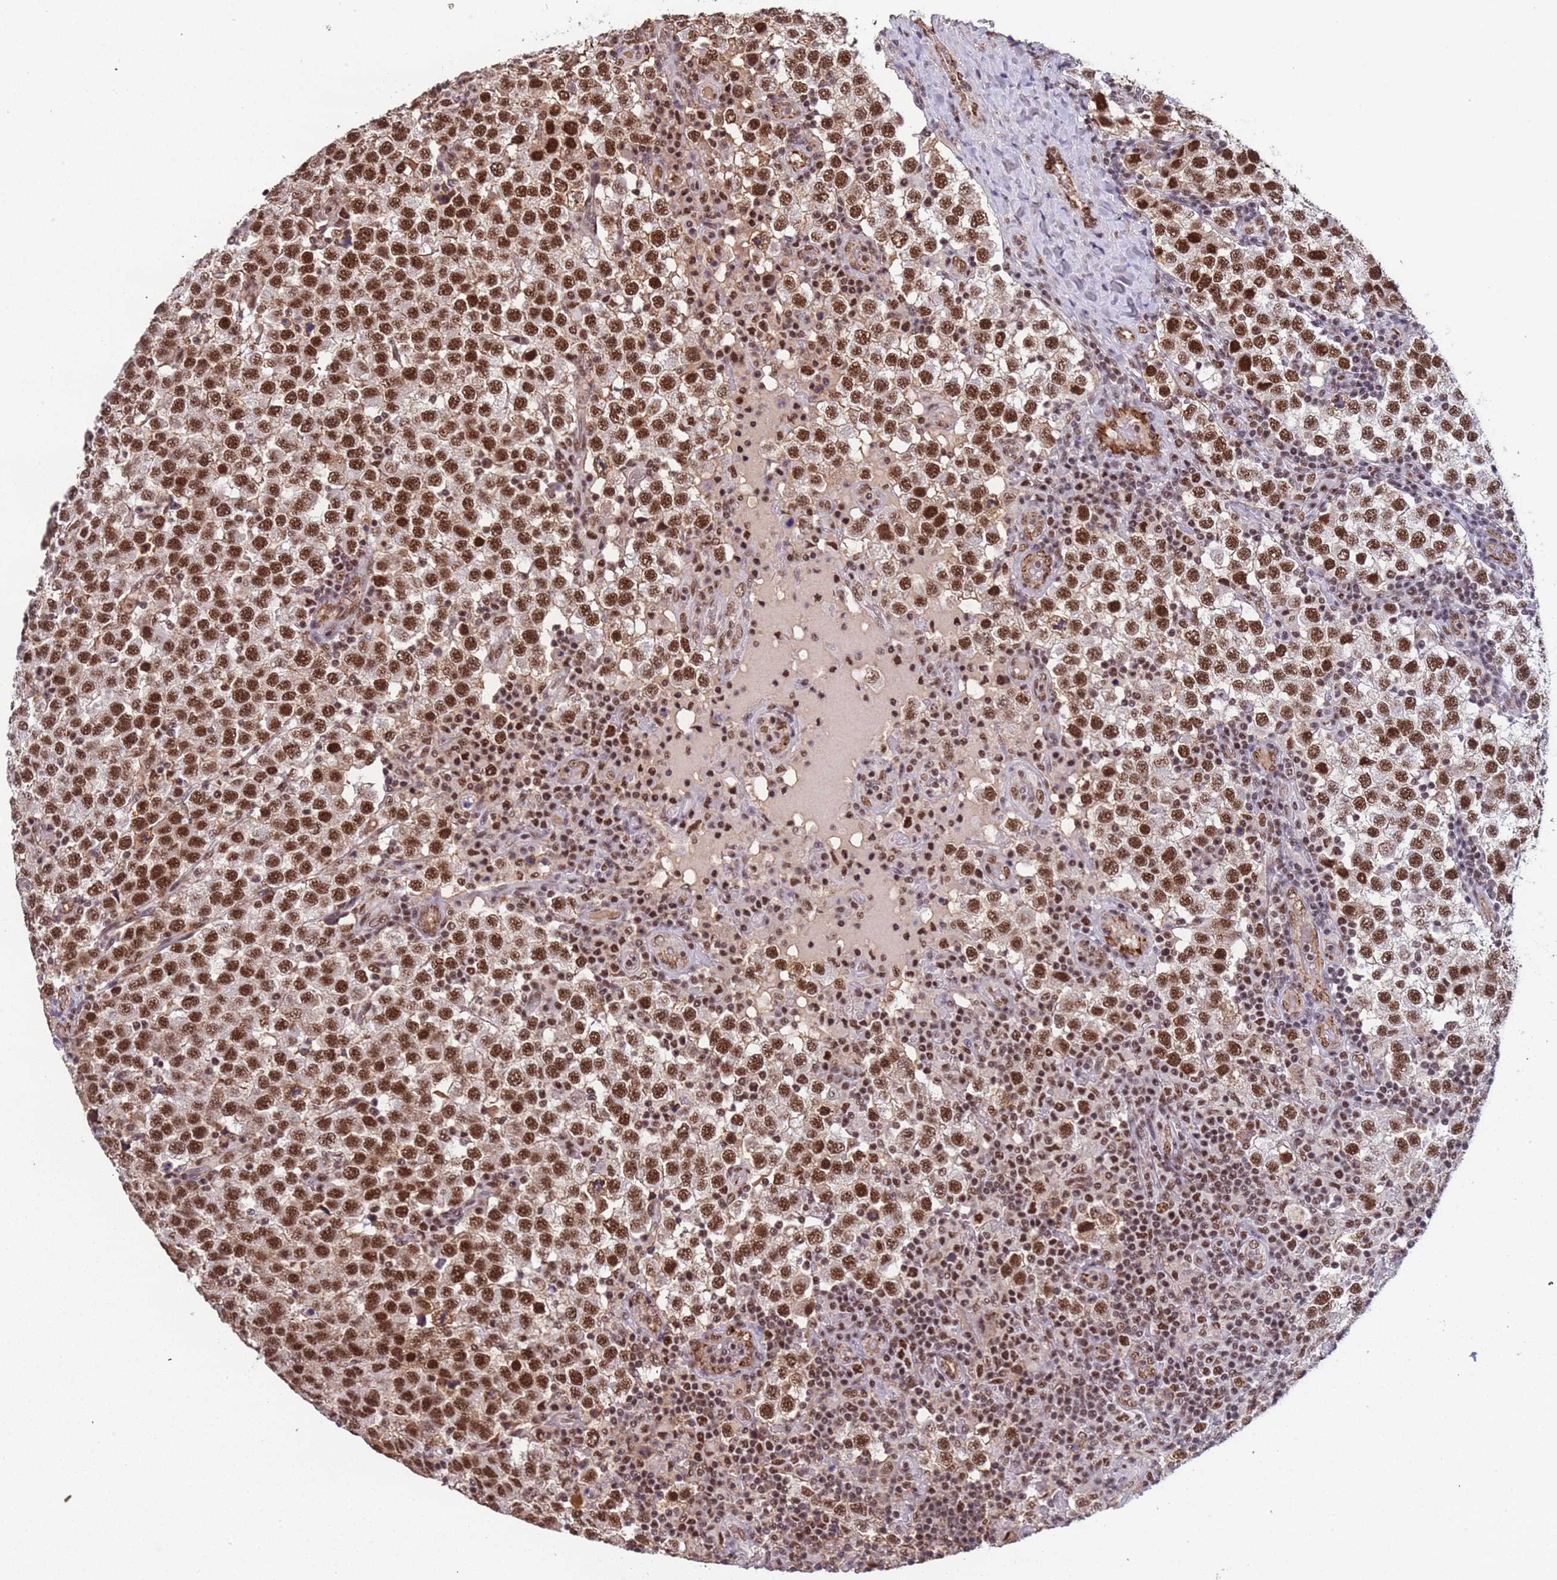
{"staining": {"intensity": "strong", "quantity": ">75%", "location": "nuclear"}, "tissue": "testis cancer", "cell_type": "Tumor cells", "image_type": "cancer", "snomed": [{"axis": "morphology", "description": "Seminoma, NOS"}, {"axis": "topography", "description": "Testis"}], "caption": "The histopathology image shows staining of testis cancer, revealing strong nuclear protein expression (brown color) within tumor cells.", "gene": "SRRT", "patient": {"sex": "male", "age": 34}}